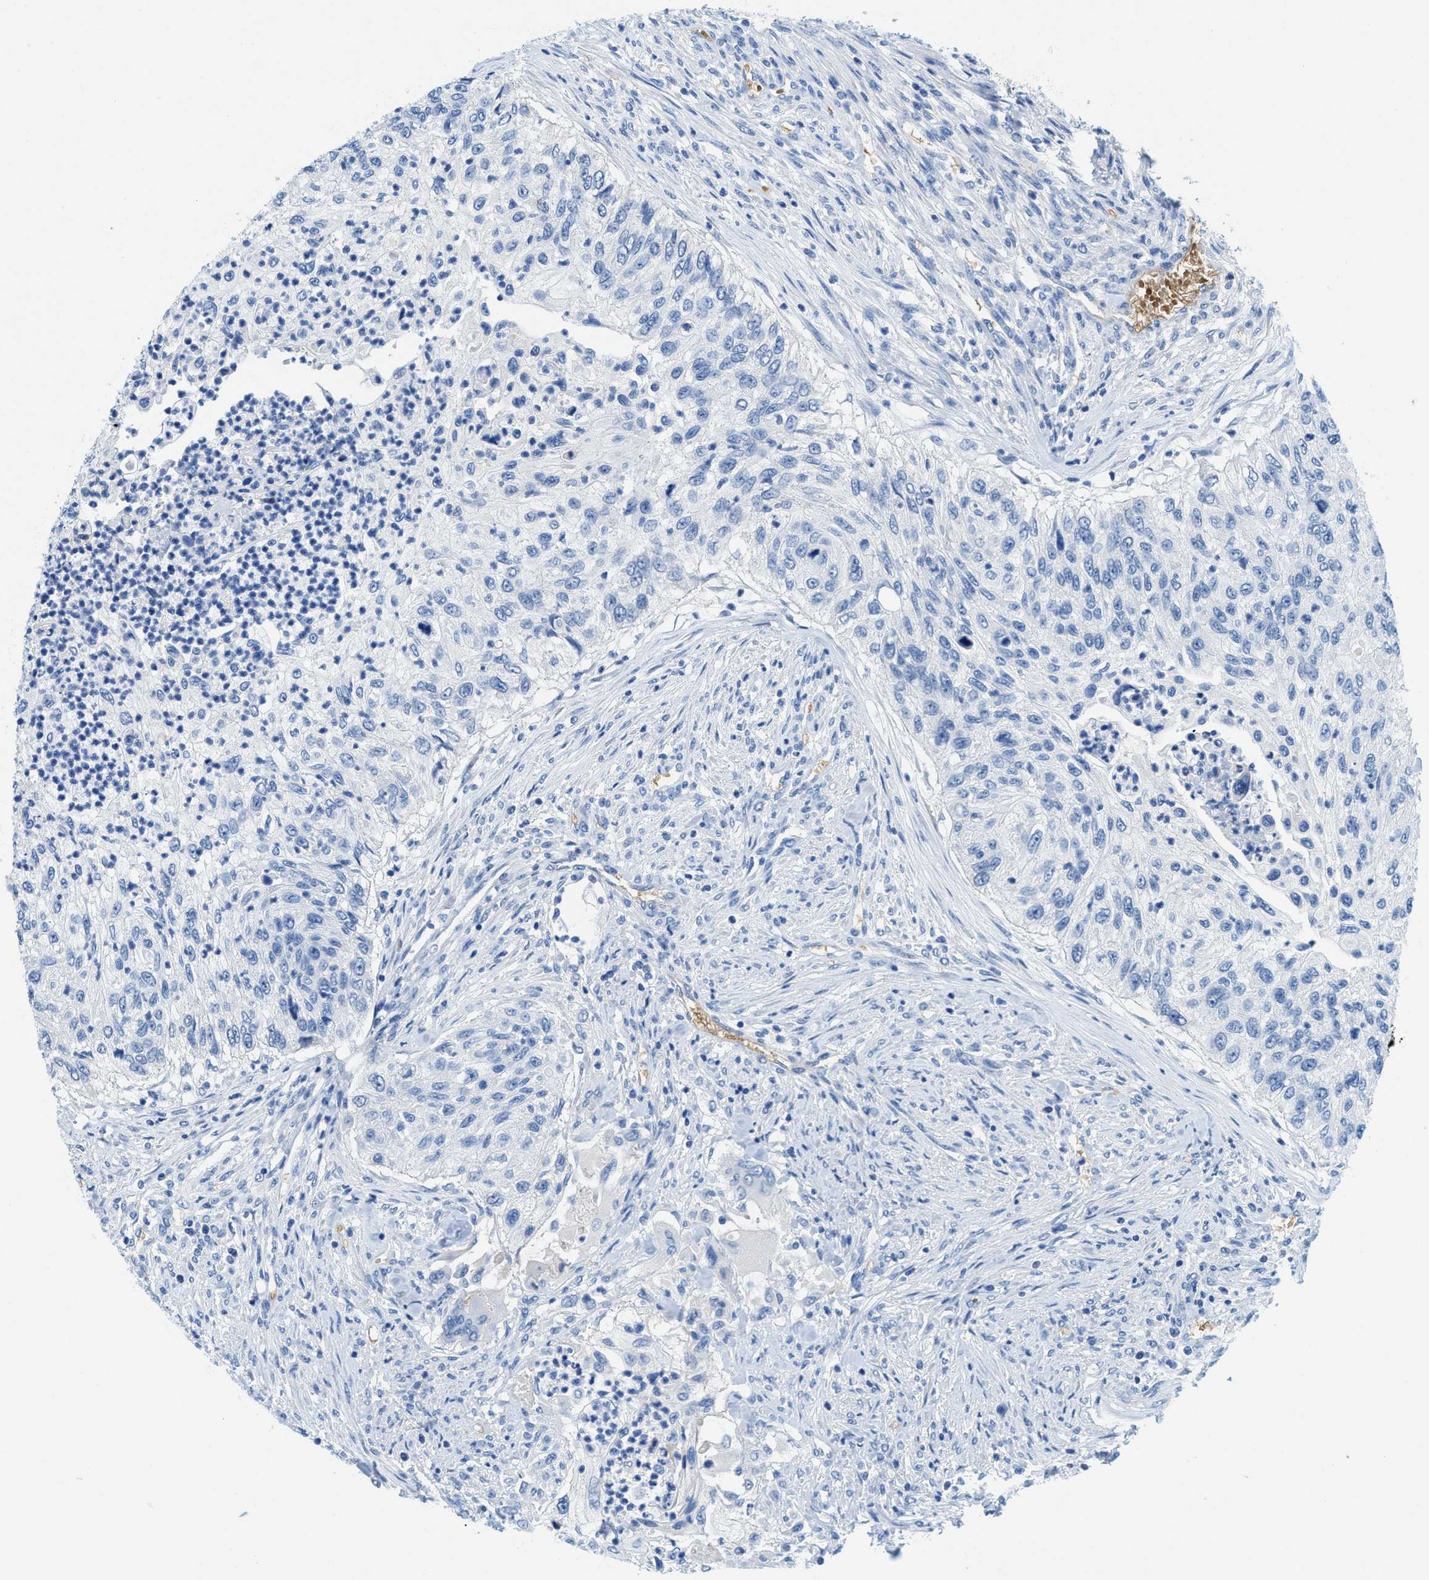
{"staining": {"intensity": "negative", "quantity": "none", "location": "none"}, "tissue": "urothelial cancer", "cell_type": "Tumor cells", "image_type": "cancer", "snomed": [{"axis": "morphology", "description": "Urothelial carcinoma, High grade"}, {"axis": "topography", "description": "Urinary bladder"}], "caption": "High magnification brightfield microscopy of urothelial cancer stained with DAB (brown) and counterstained with hematoxylin (blue): tumor cells show no significant positivity.", "gene": "BPGM", "patient": {"sex": "female", "age": 60}}